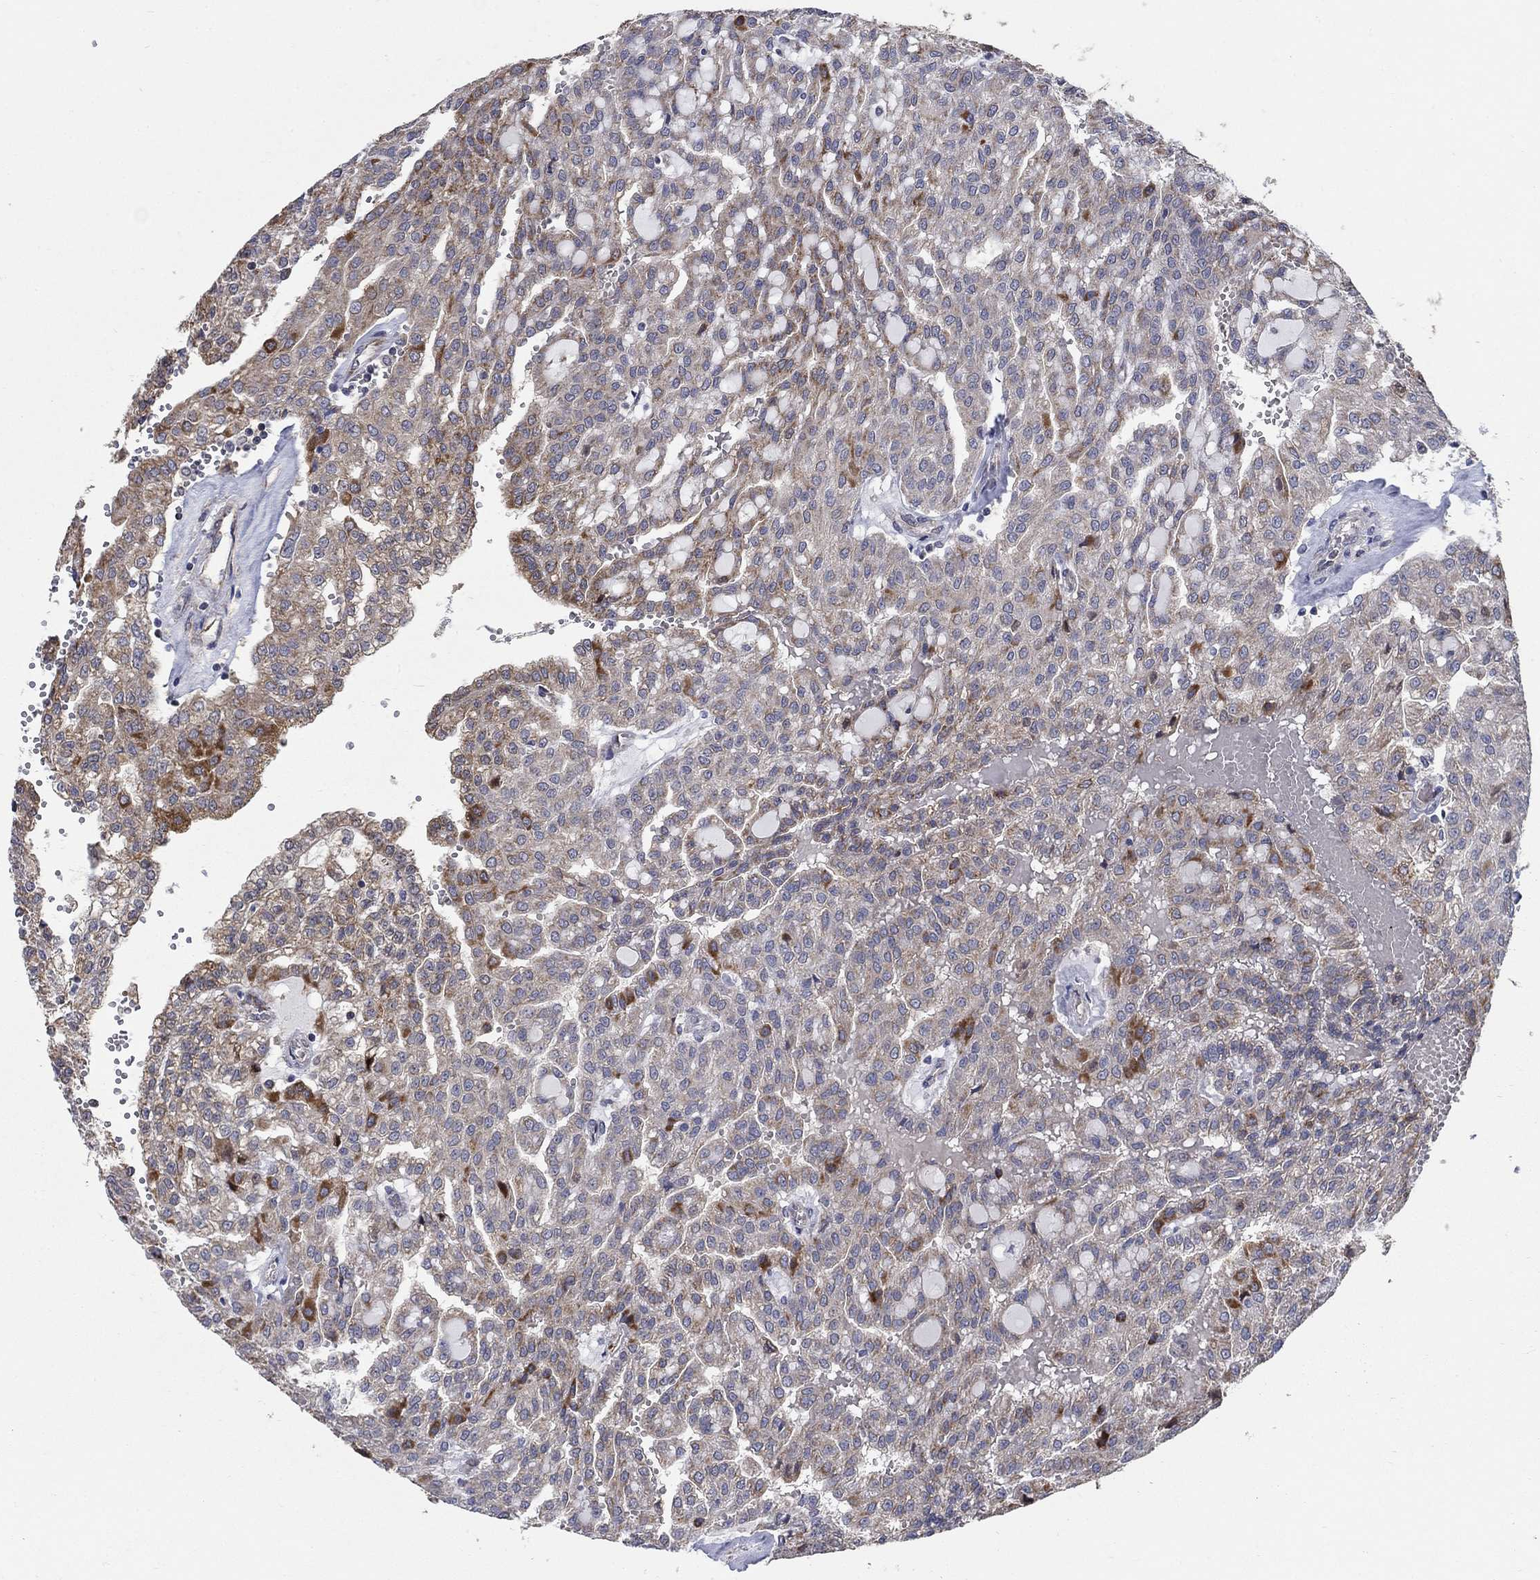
{"staining": {"intensity": "strong", "quantity": "<25%", "location": "cytoplasmic/membranous"}, "tissue": "renal cancer", "cell_type": "Tumor cells", "image_type": "cancer", "snomed": [{"axis": "morphology", "description": "Adenocarcinoma, NOS"}, {"axis": "topography", "description": "Kidney"}], "caption": "A brown stain labels strong cytoplasmic/membranous expression of a protein in human renal adenocarcinoma tumor cells.", "gene": "NME7", "patient": {"sex": "male", "age": 63}}